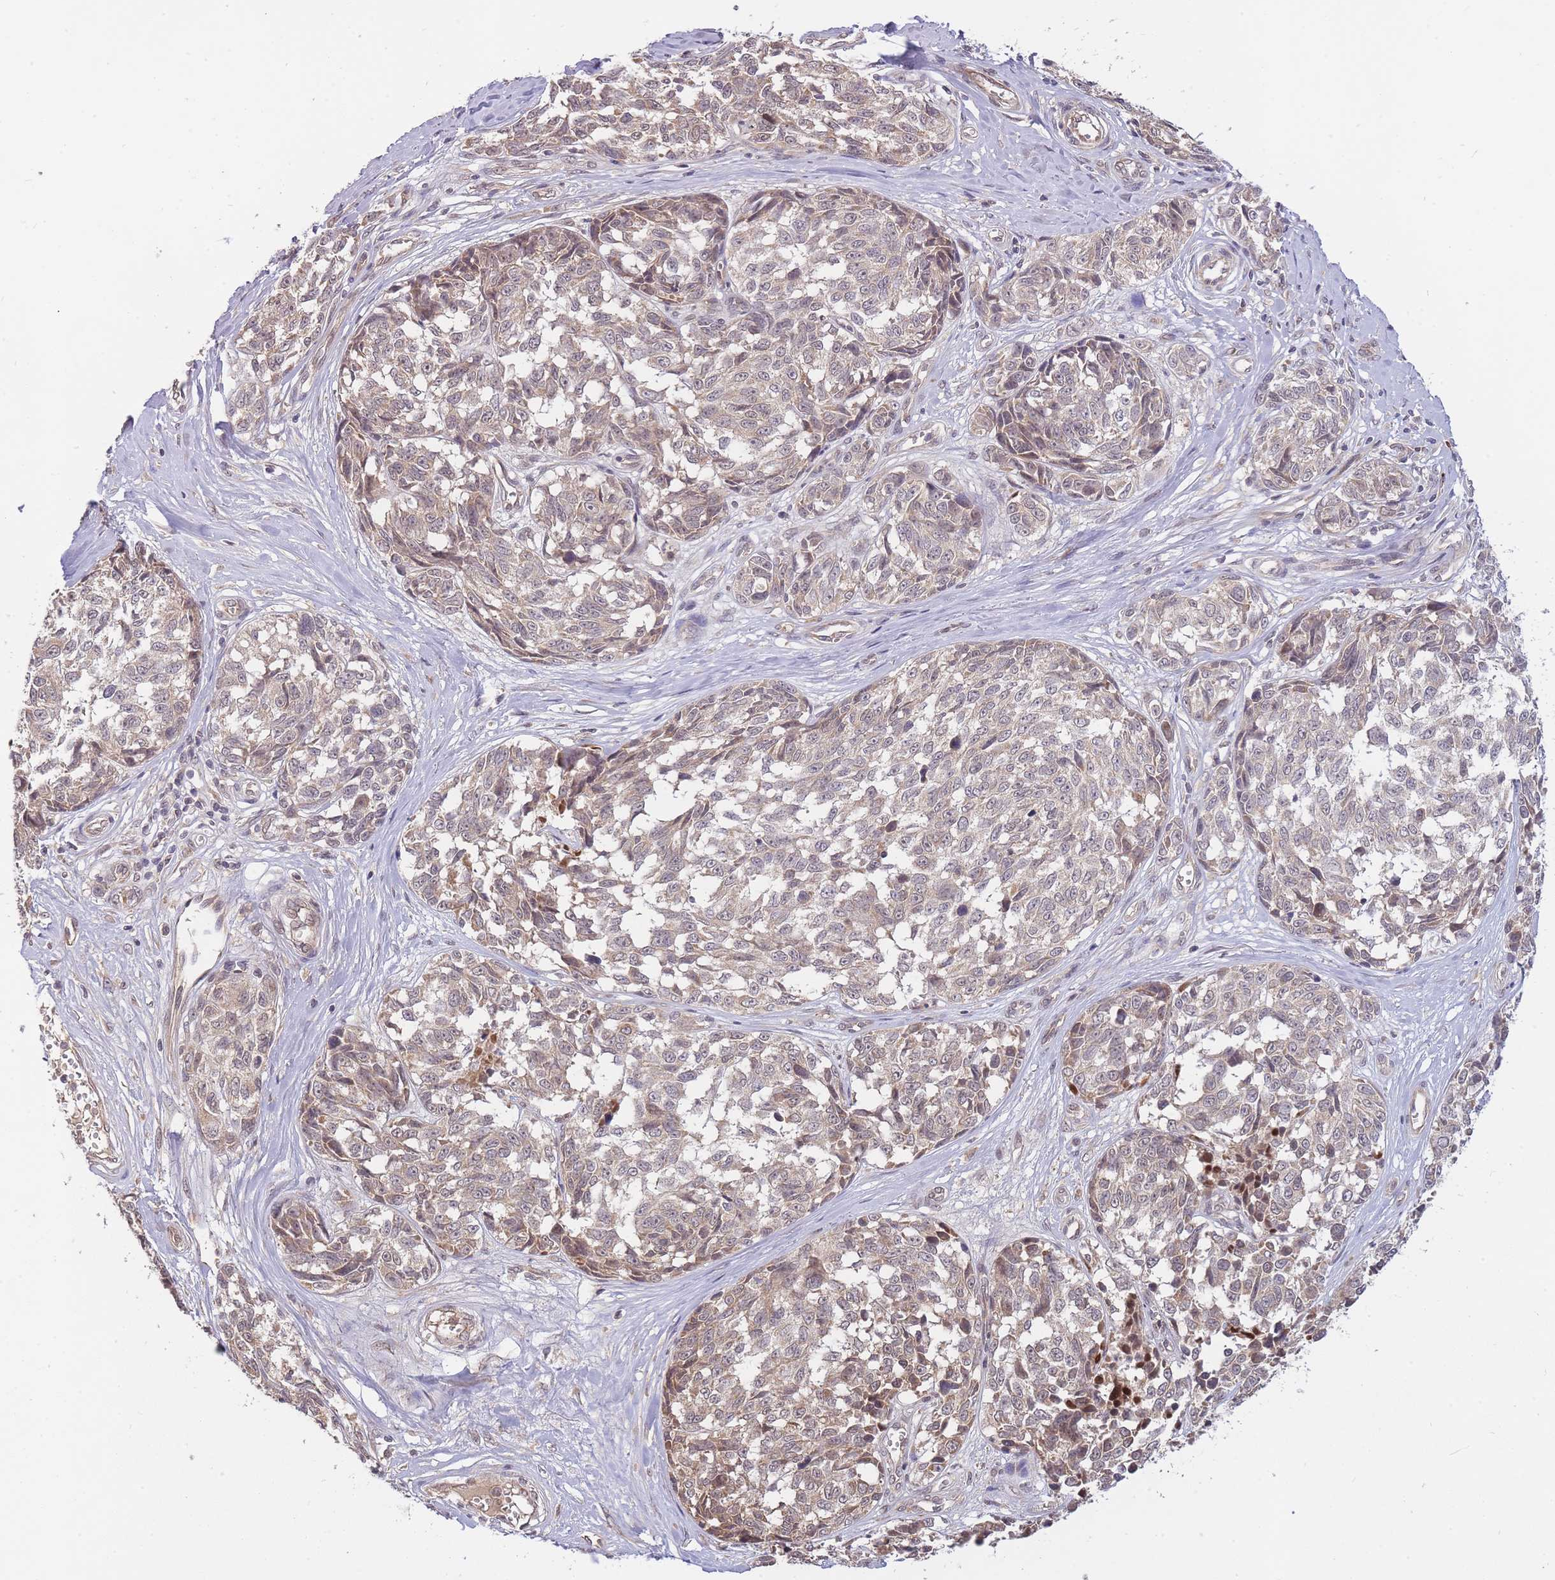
{"staining": {"intensity": "weak", "quantity": "25%-75%", "location": "cytoplasmic/membranous,nuclear"}, "tissue": "melanoma", "cell_type": "Tumor cells", "image_type": "cancer", "snomed": [{"axis": "morphology", "description": "Normal tissue, NOS"}, {"axis": "morphology", "description": "Malignant melanoma, NOS"}, {"axis": "topography", "description": "Skin"}], "caption": "This micrograph reveals melanoma stained with immunohistochemistry (IHC) to label a protein in brown. The cytoplasmic/membranous and nuclear of tumor cells show weak positivity for the protein. Nuclei are counter-stained blue.", "gene": "SMC6", "patient": {"sex": "female", "age": 64}}